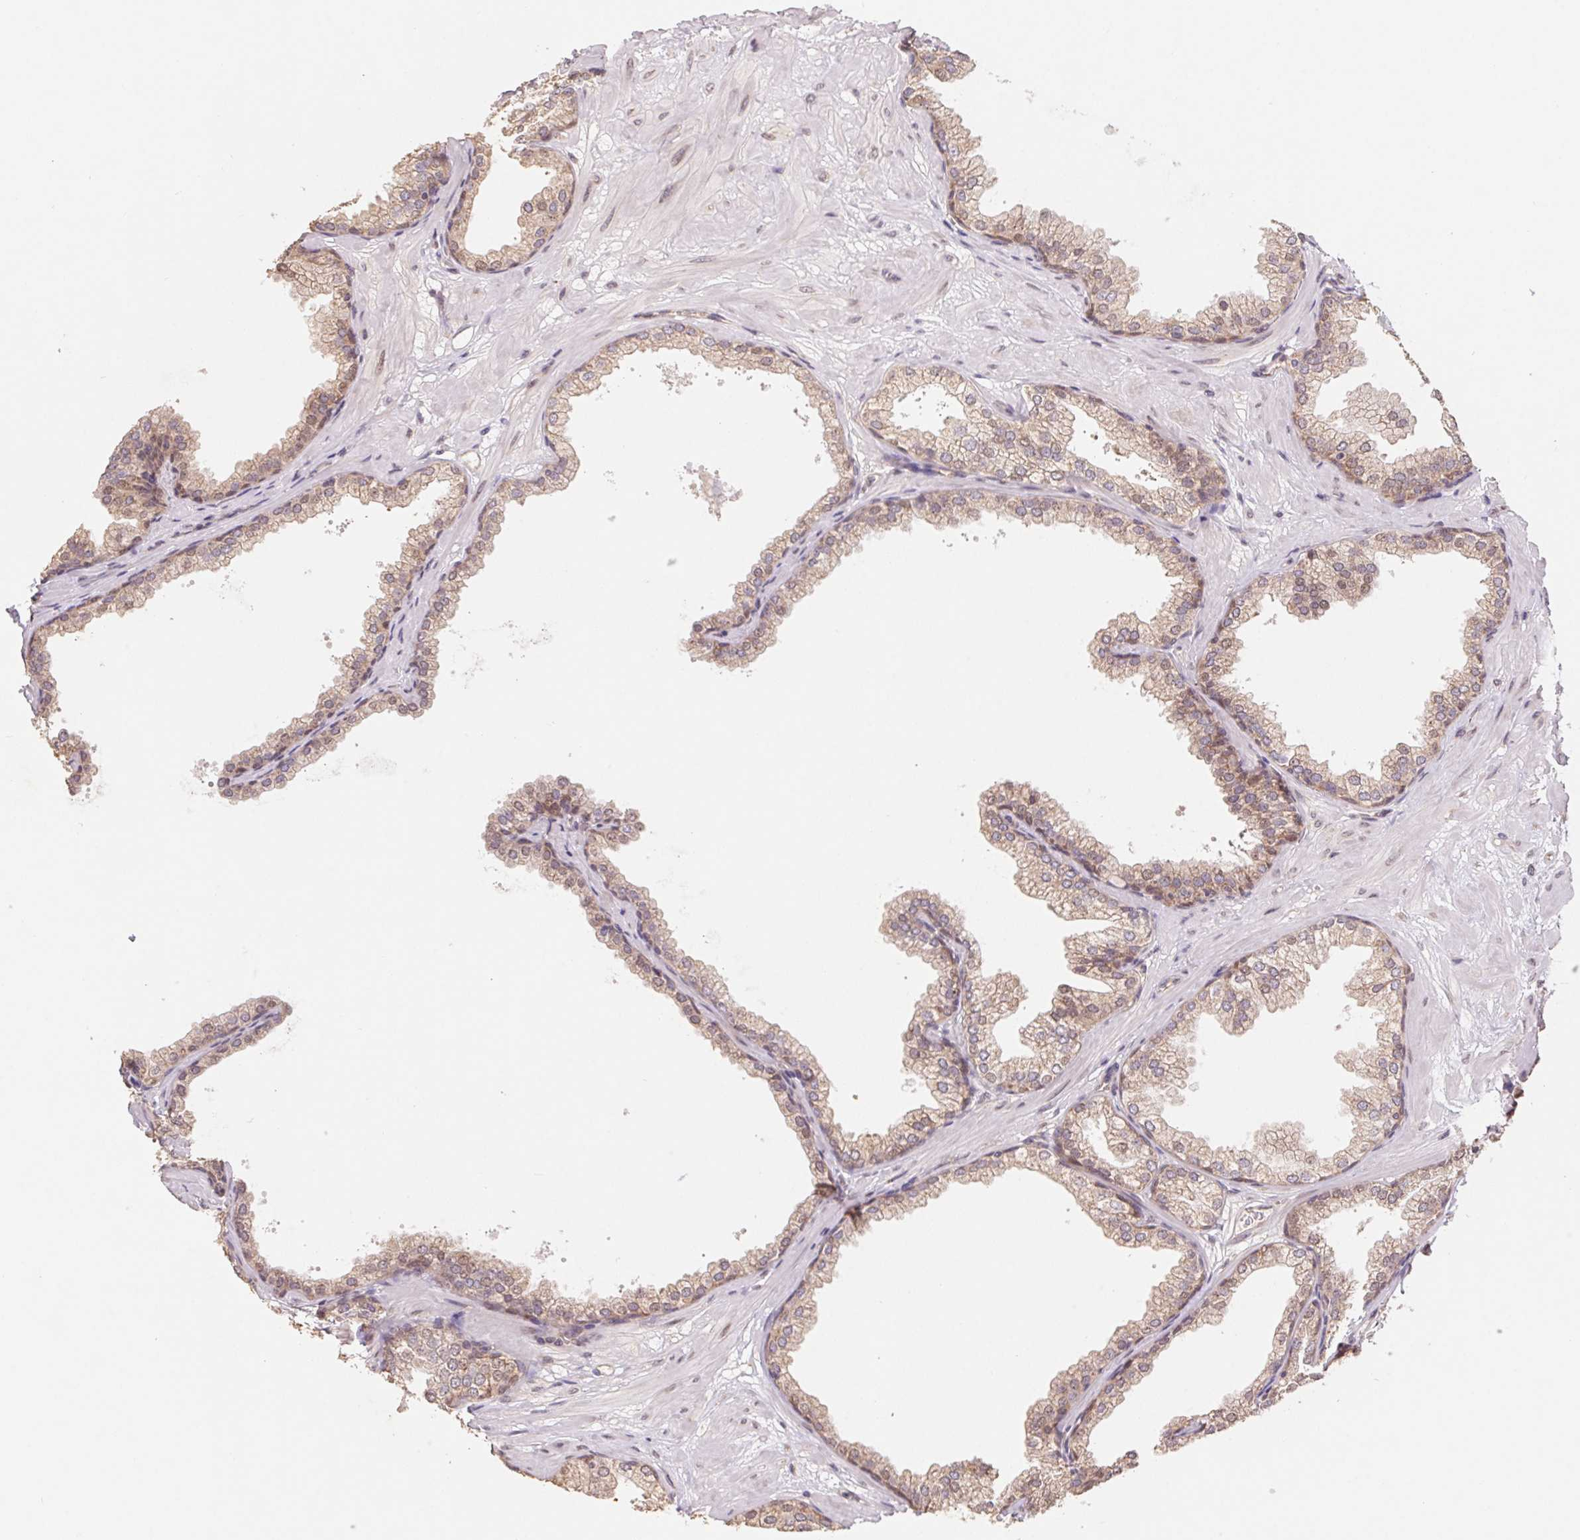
{"staining": {"intensity": "weak", "quantity": "25%-75%", "location": "cytoplasmic/membranous"}, "tissue": "prostate", "cell_type": "Glandular cells", "image_type": "normal", "snomed": [{"axis": "morphology", "description": "Normal tissue, NOS"}, {"axis": "topography", "description": "Prostate"}], "caption": "Immunohistochemistry (IHC) (DAB) staining of benign prostate displays weak cytoplasmic/membranous protein expression in about 25%-75% of glandular cells.", "gene": "RPL27A", "patient": {"sex": "male", "age": 37}}